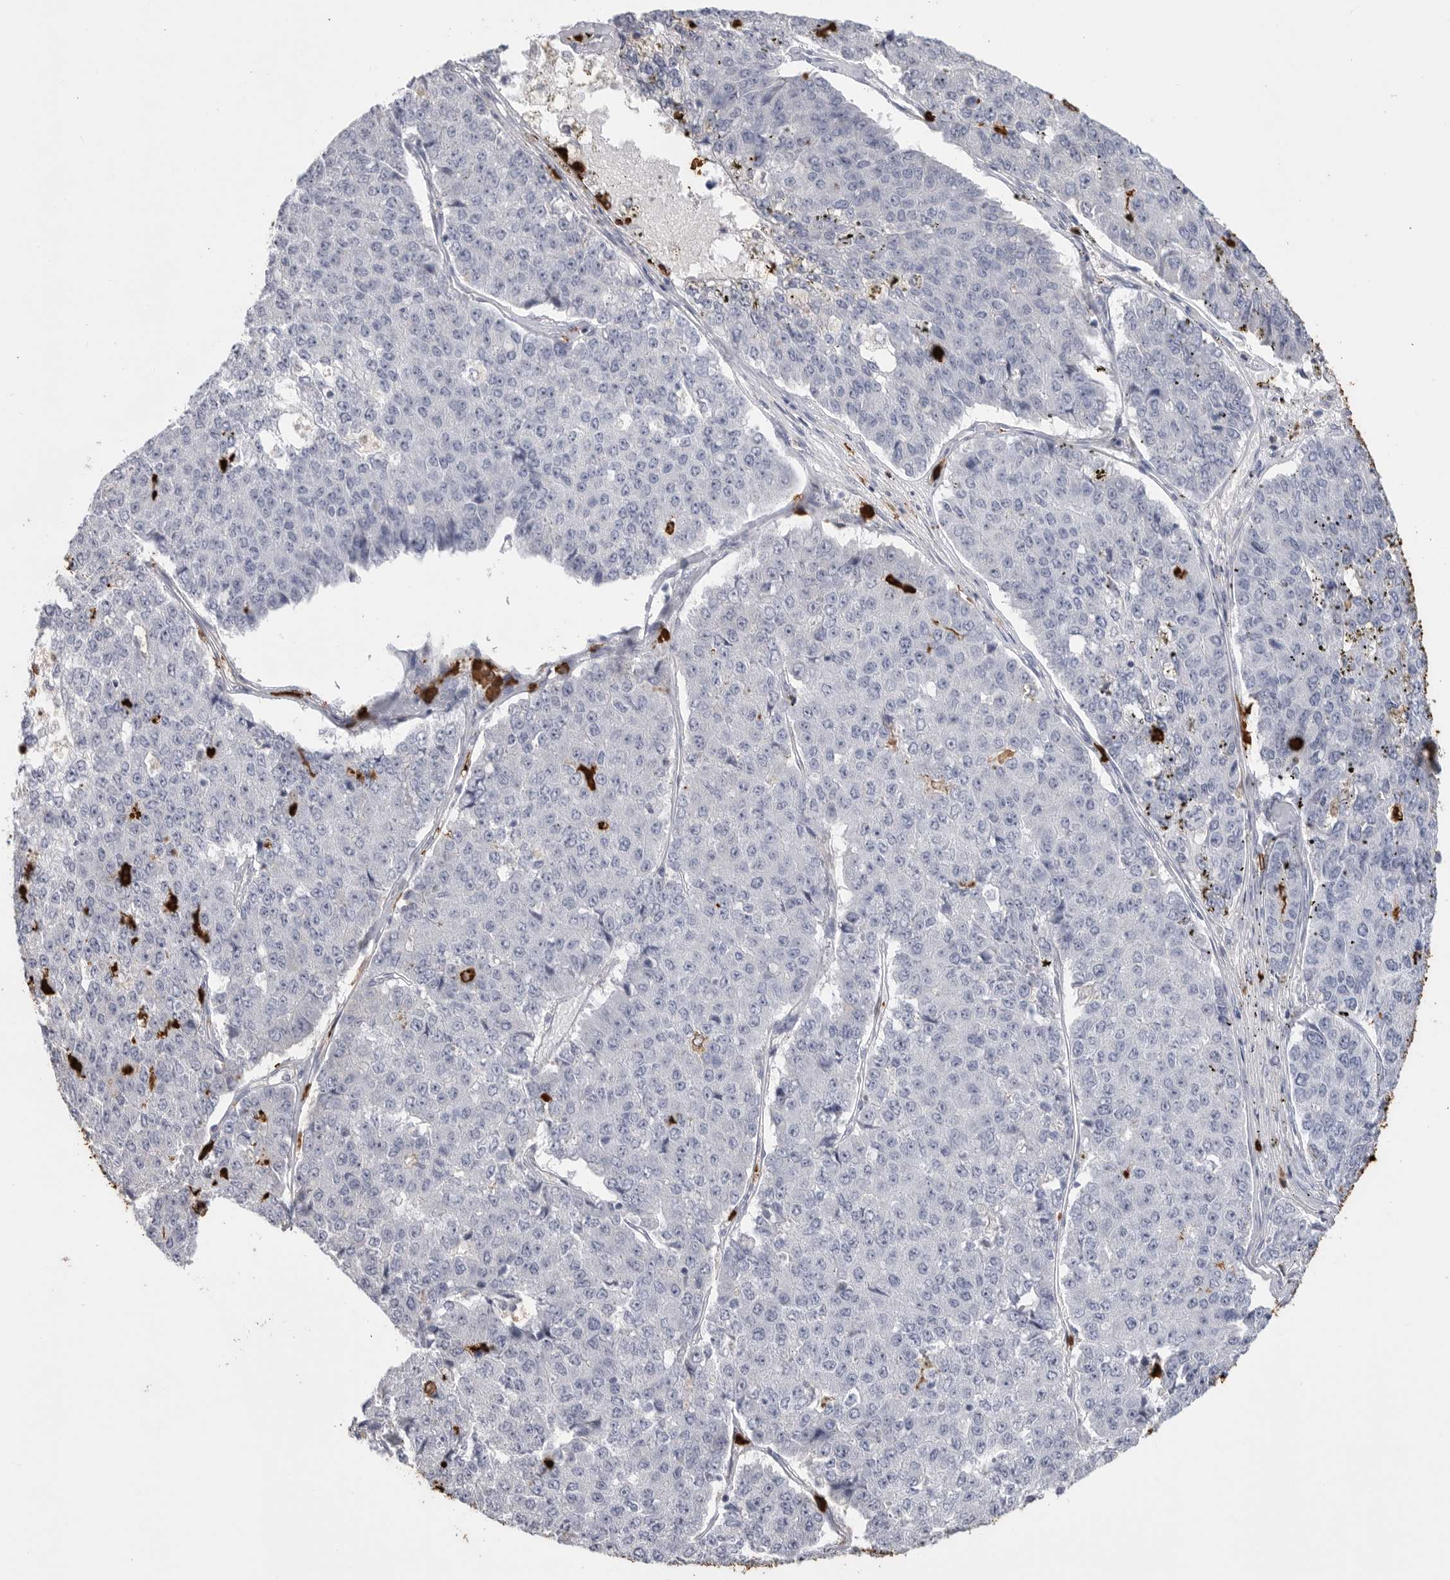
{"staining": {"intensity": "negative", "quantity": "none", "location": "none"}, "tissue": "pancreatic cancer", "cell_type": "Tumor cells", "image_type": "cancer", "snomed": [{"axis": "morphology", "description": "Adenocarcinoma, NOS"}, {"axis": "topography", "description": "Pancreas"}], "caption": "The immunohistochemistry histopathology image has no significant staining in tumor cells of pancreatic cancer (adenocarcinoma) tissue.", "gene": "CYB561D1", "patient": {"sex": "male", "age": 50}}